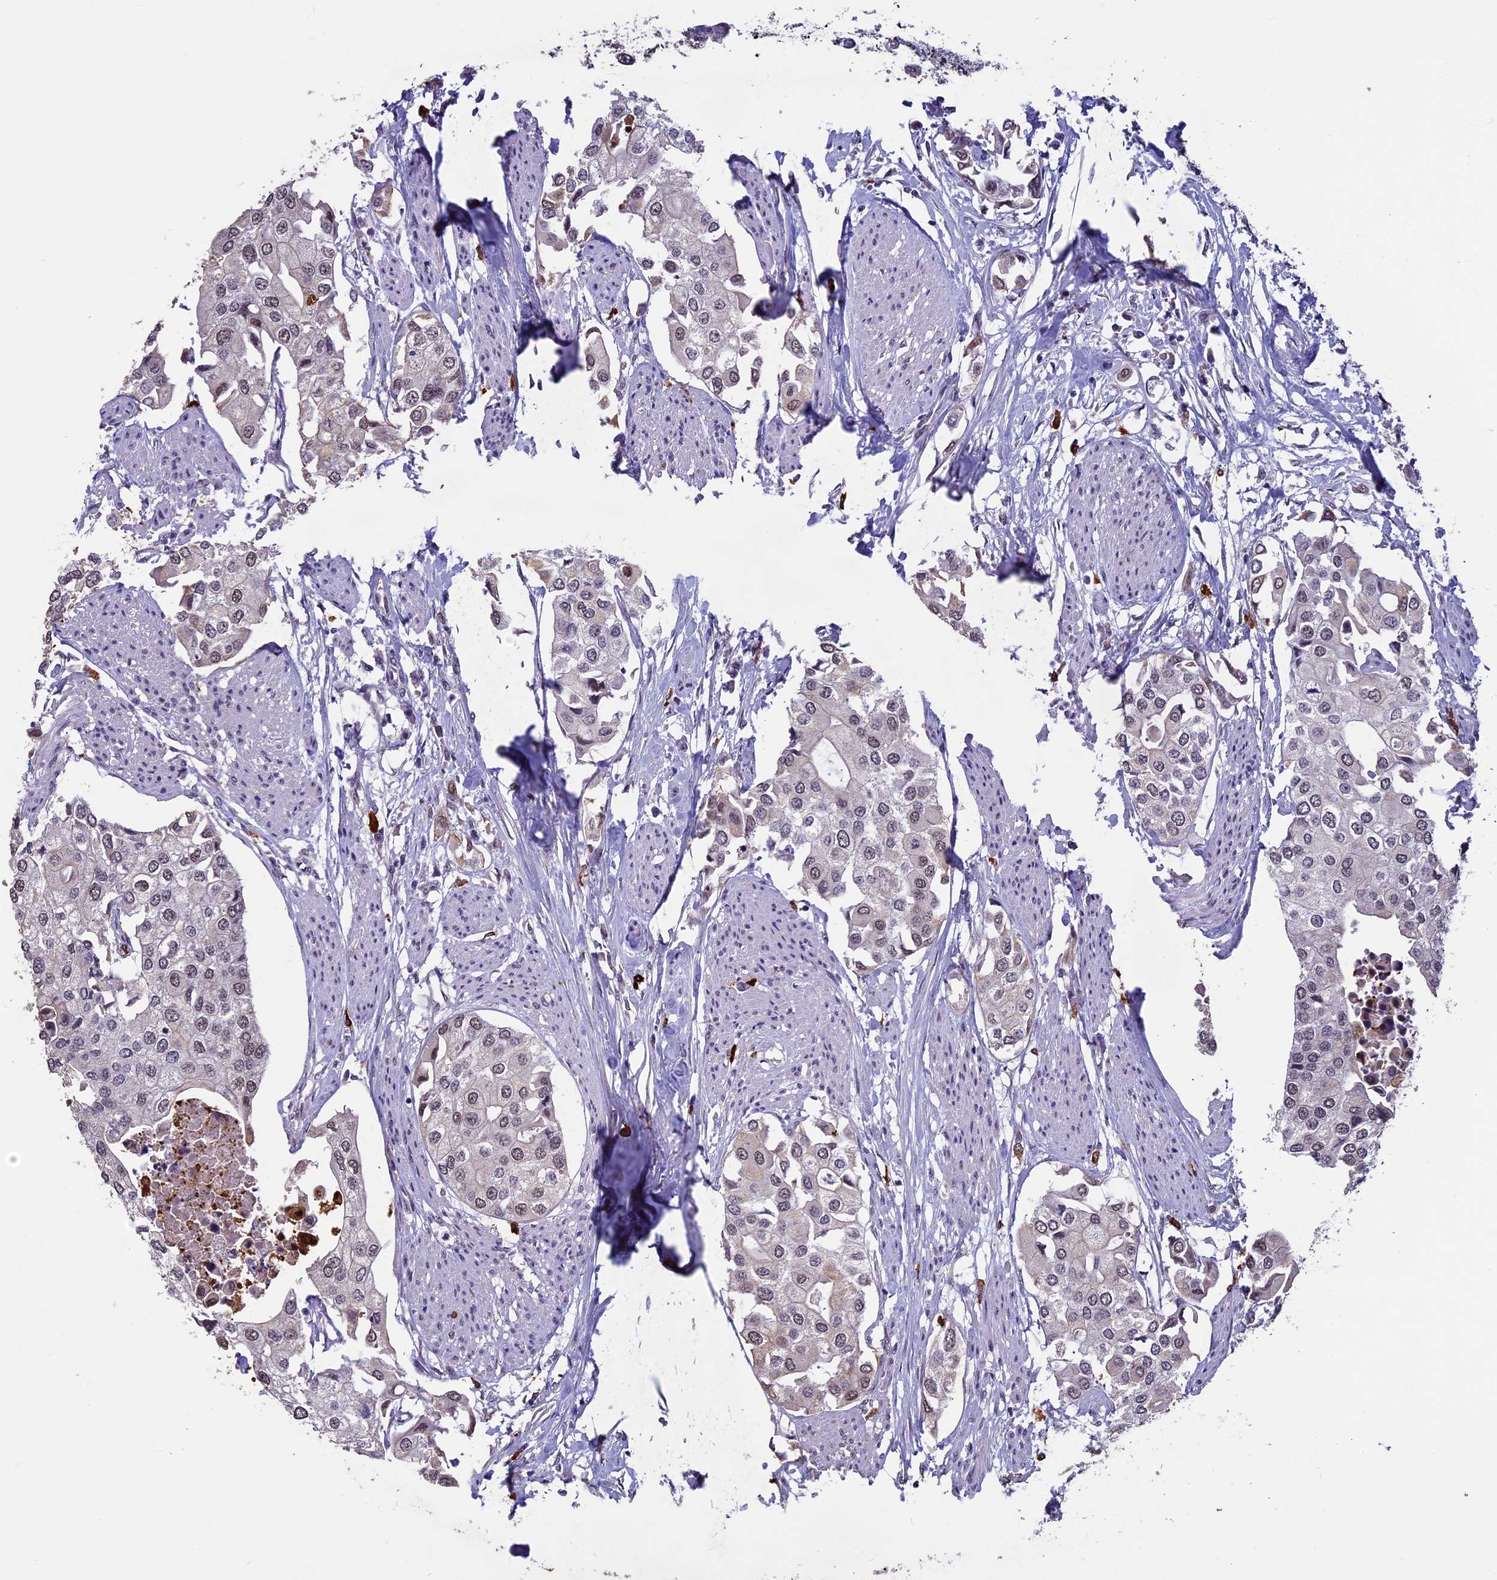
{"staining": {"intensity": "weak", "quantity": "25%-75%", "location": "nuclear"}, "tissue": "urothelial cancer", "cell_type": "Tumor cells", "image_type": "cancer", "snomed": [{"axis": "morphology", "description": "Urothelial carcinoma, High grade"}, {"axis": "topography", "description": "Urinary bladder"}], "caption": "Weak nuclear protein expression is present in about 25%-75% of tumor cells in urothelial cancer.", "gene": "RNF40", "patient": {"sex": "male", "age": 64}}